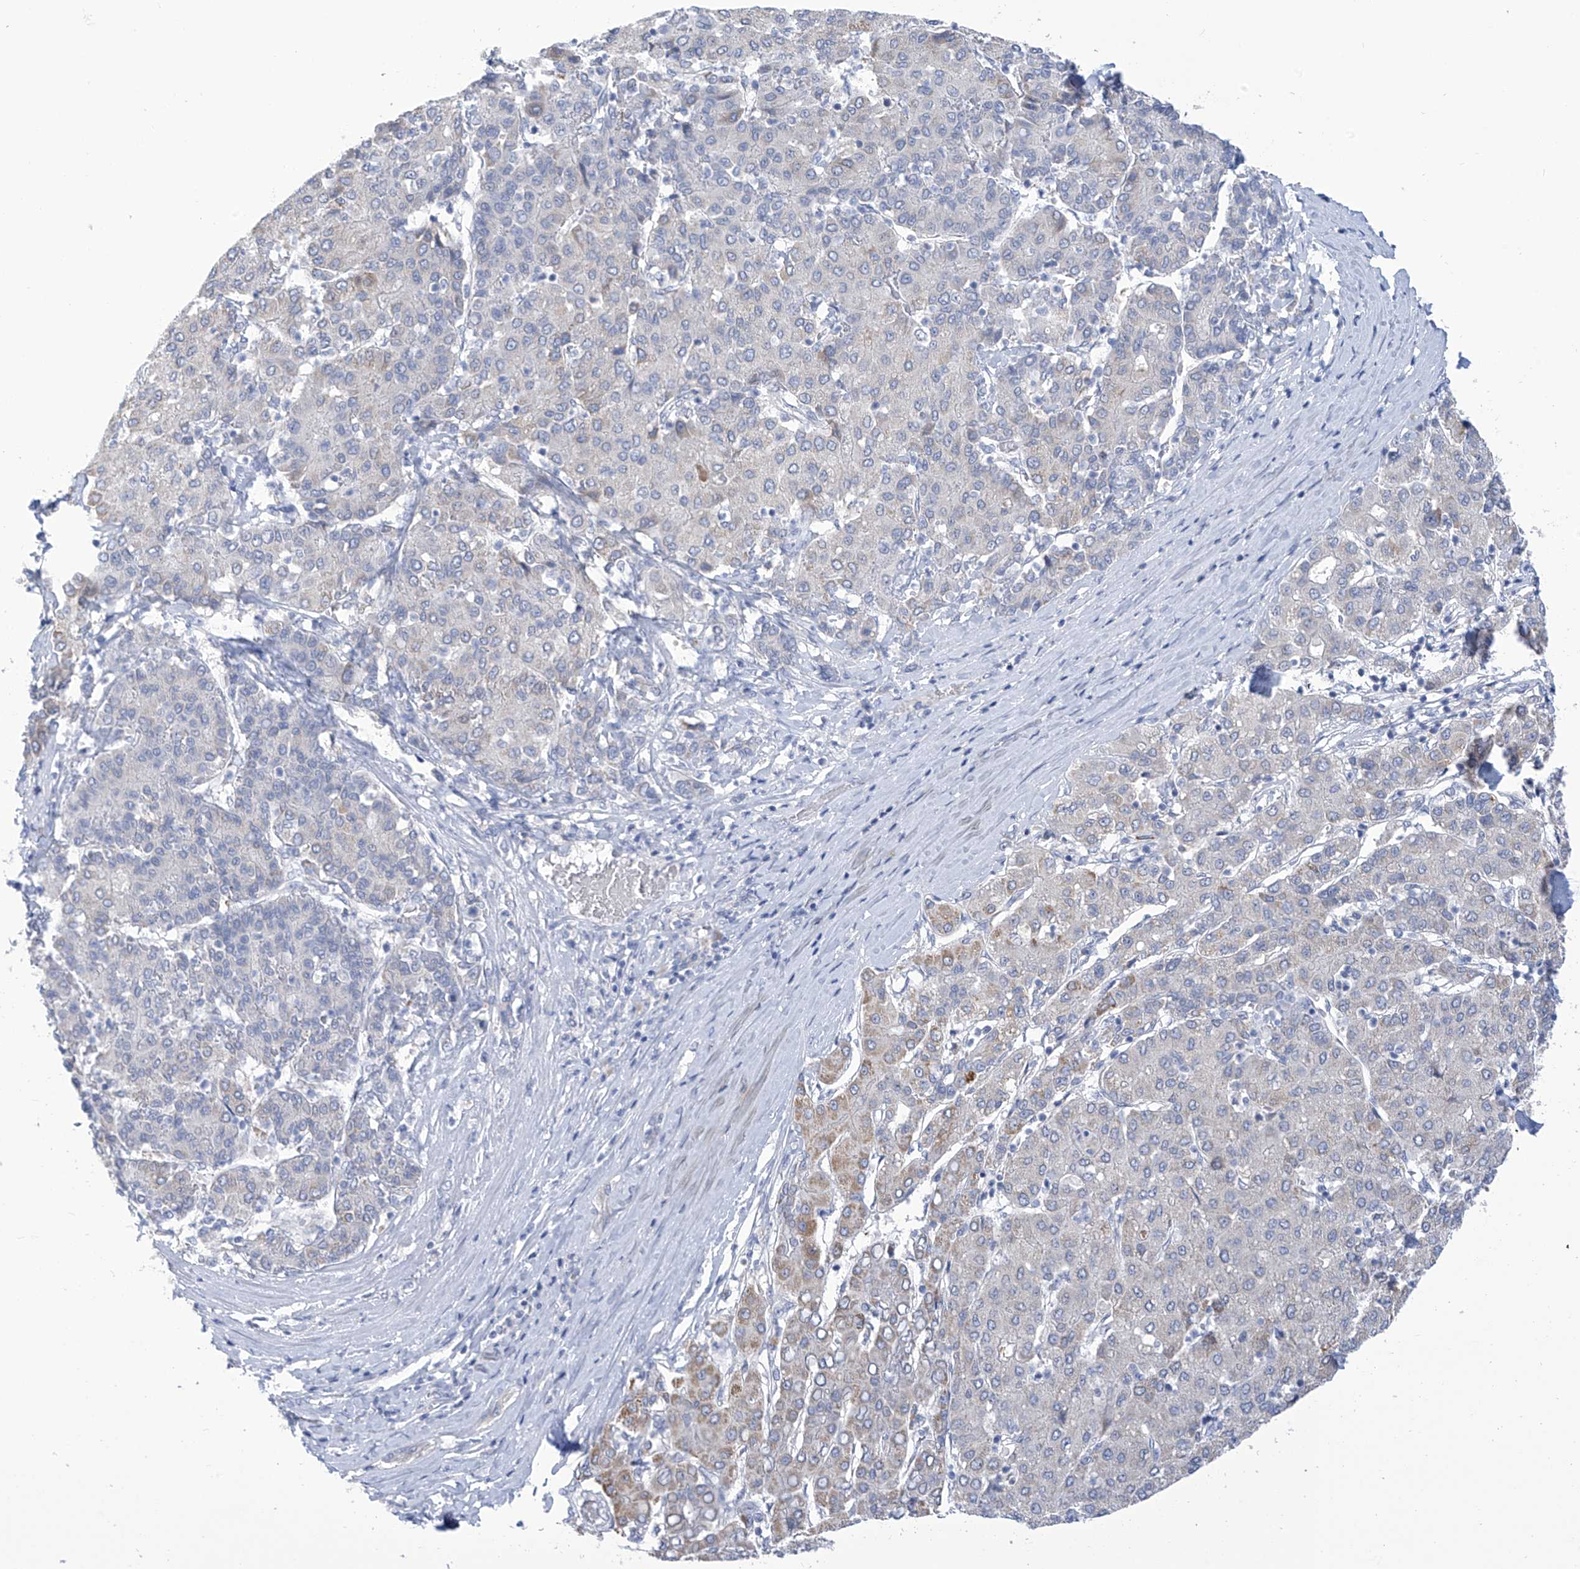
{"staining": {"intensity": "moderate", "quantity": "<25%", "location": "cytoplasmic/membranous"}, "tissue": "liver cancer", "cell_type": "Tumor cells", "image_type": "cancer", "snomed": [{"axis": "morphology", "description": "Carcinoma, Hepatocellular, NOS"}, {"axis": "topography", "description": "Liver"}], "caption": "Brown immunohistochemical staining in human liver cancer (hepatocellular carcinoma) reveals moderate cytoplasmic/membranous staining in about <25% of tumor cells. (Brightfield microscopy of DAB IHC at high magnification).", "gene": "IBA57", "patient": {"sex": "male", "age": 65}}